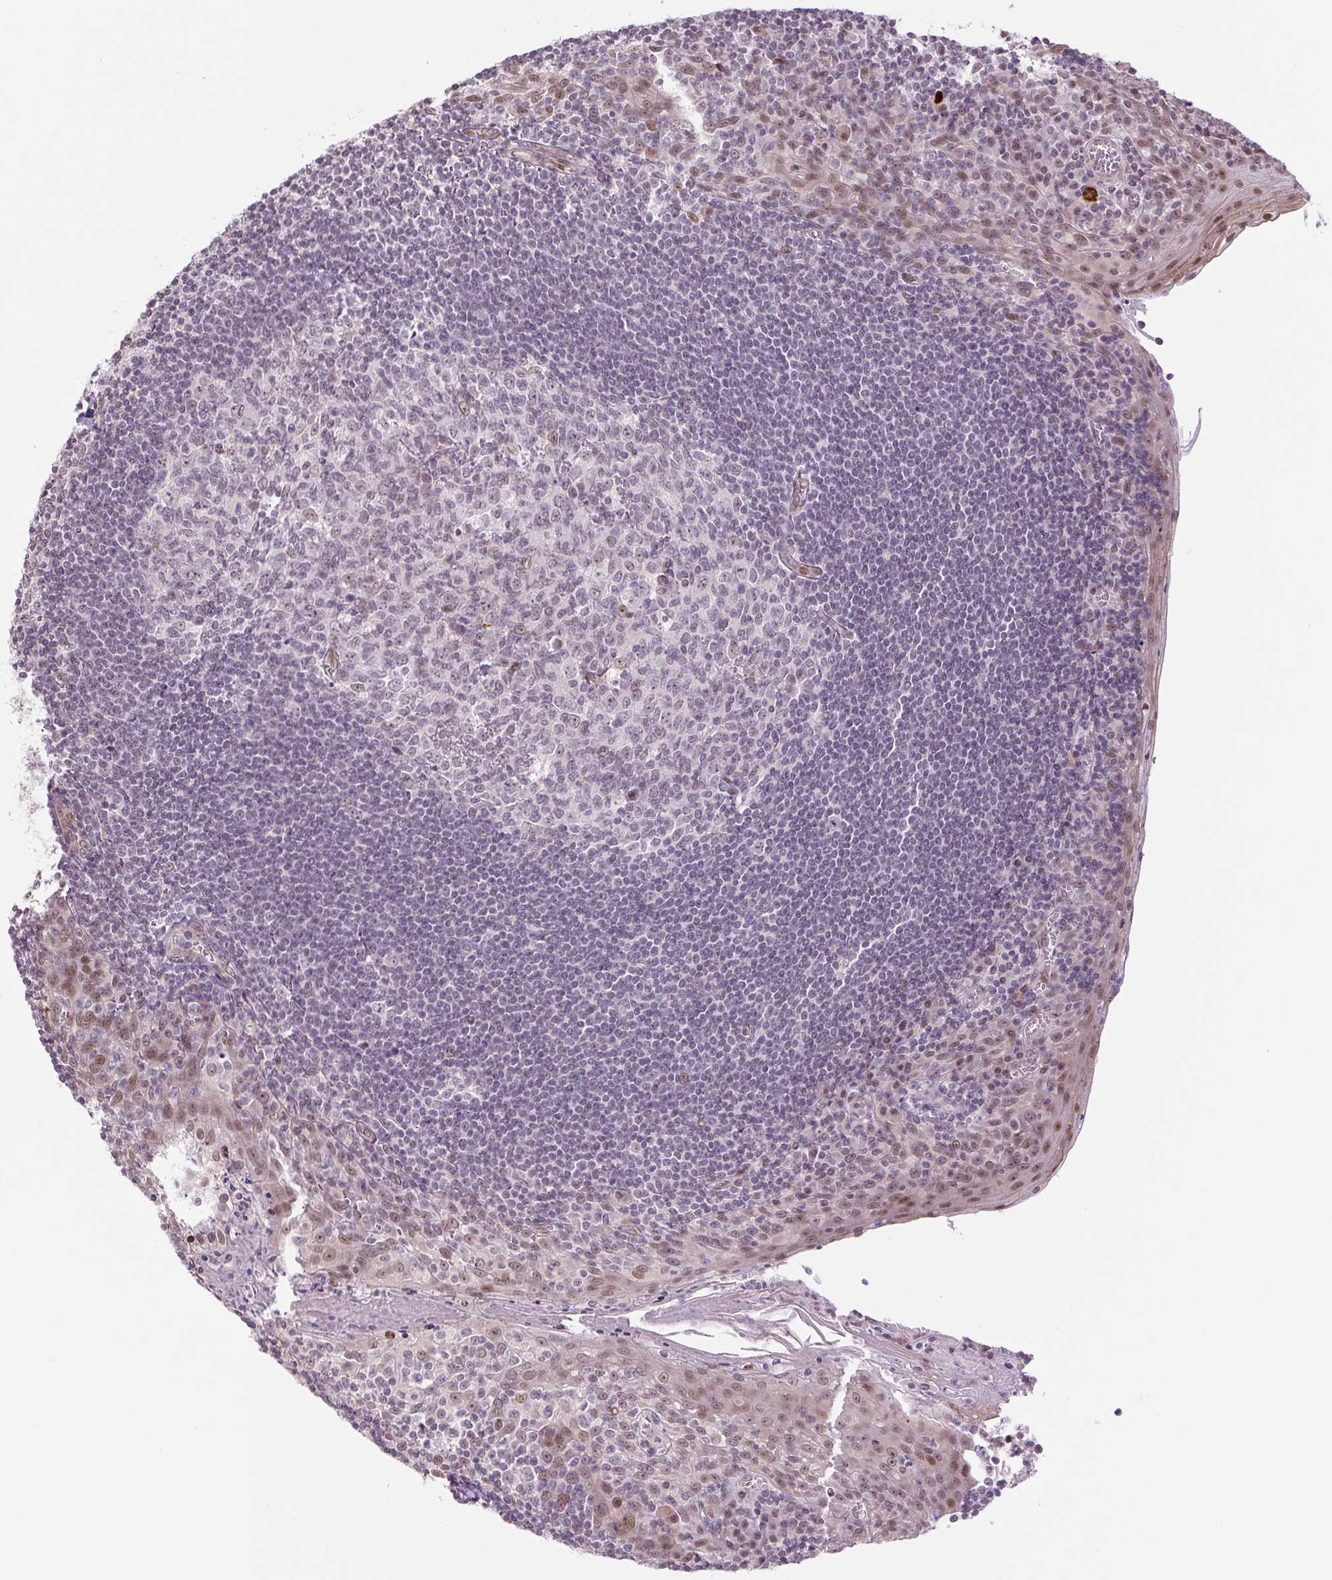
{"staining": {"intensity": "moderate", "quantity": "<25%", "location": "nuclear"}, "tissue": "tonsil", "cell_type": "Germinal center cells", "image_type": "normal", "snomed": [{"axis": "morphology", "description": "Normal tissue, NOS"}, {"axis": "topography", "description": "Tonsil"}], "caption": "Immunohistochemistry photomicrograph of normal tonsil stained for a protein (brown), which exhibits low levels of moderate nuclear positivity in about <25% of germinal center cells.", "gene": "TCFL5", "patient": {"sex": "male", "age": 27}}